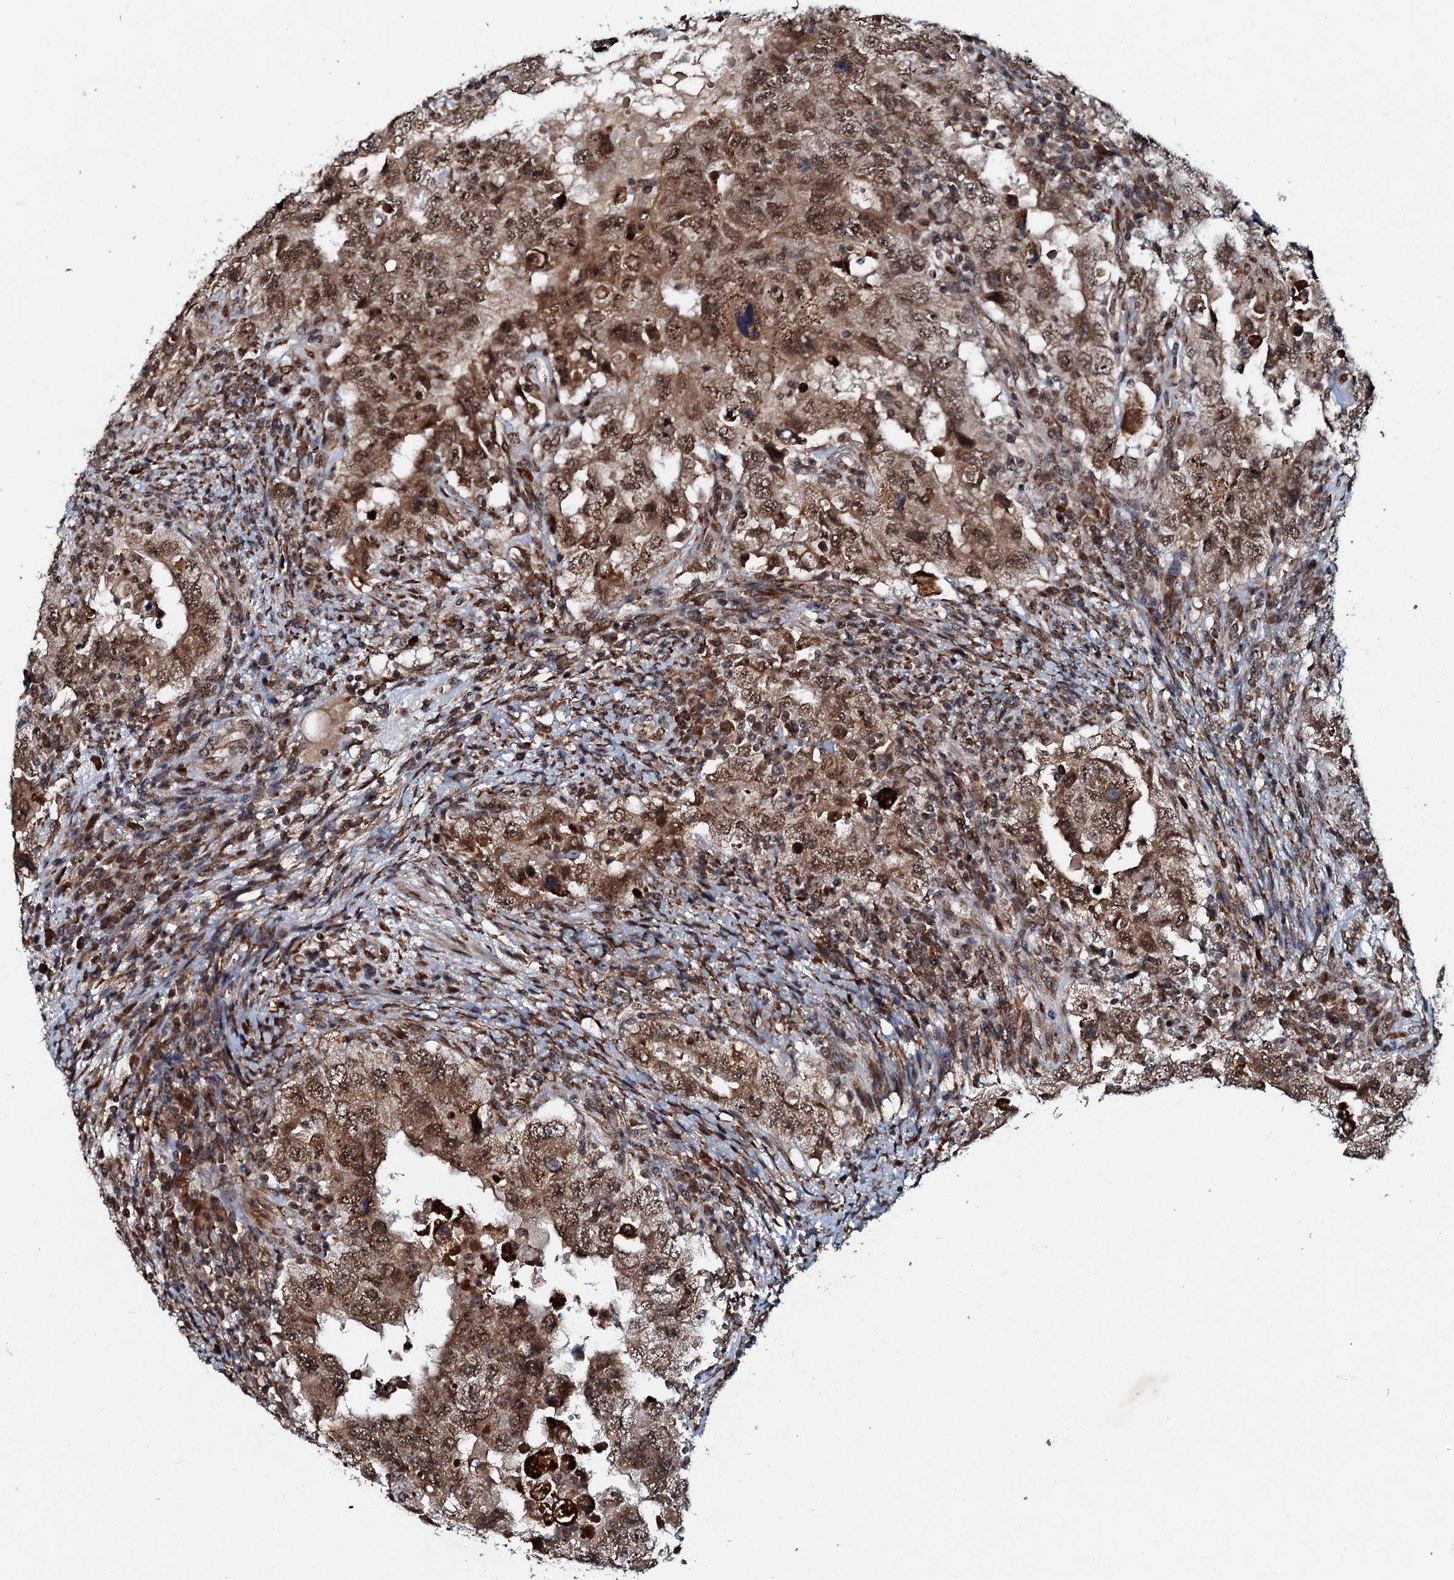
{"staining": {"intensity": "moderate", "quantity": ">75%", "location": "cytoplasmic/membranous,nuclear"}, "tissue": "testis cancer", "cell_type": "Tumor cells", "image_type": "cancer", "snomed": [{"axis": "morphology", "description": "Carcinoma, Embryonal, NOS"}, {"axis": "topography", "description": "Testis"}], "caption": "The photomicrograph displays immunohistochemical staining of testis embryonal carcinoma. There is moderate cytoplasmic/membranous and nuclear staining is seen in approximately >75% of tumor cells.", "gene": "C18orf32", "patient": {"sex": "male", "age": 26}}